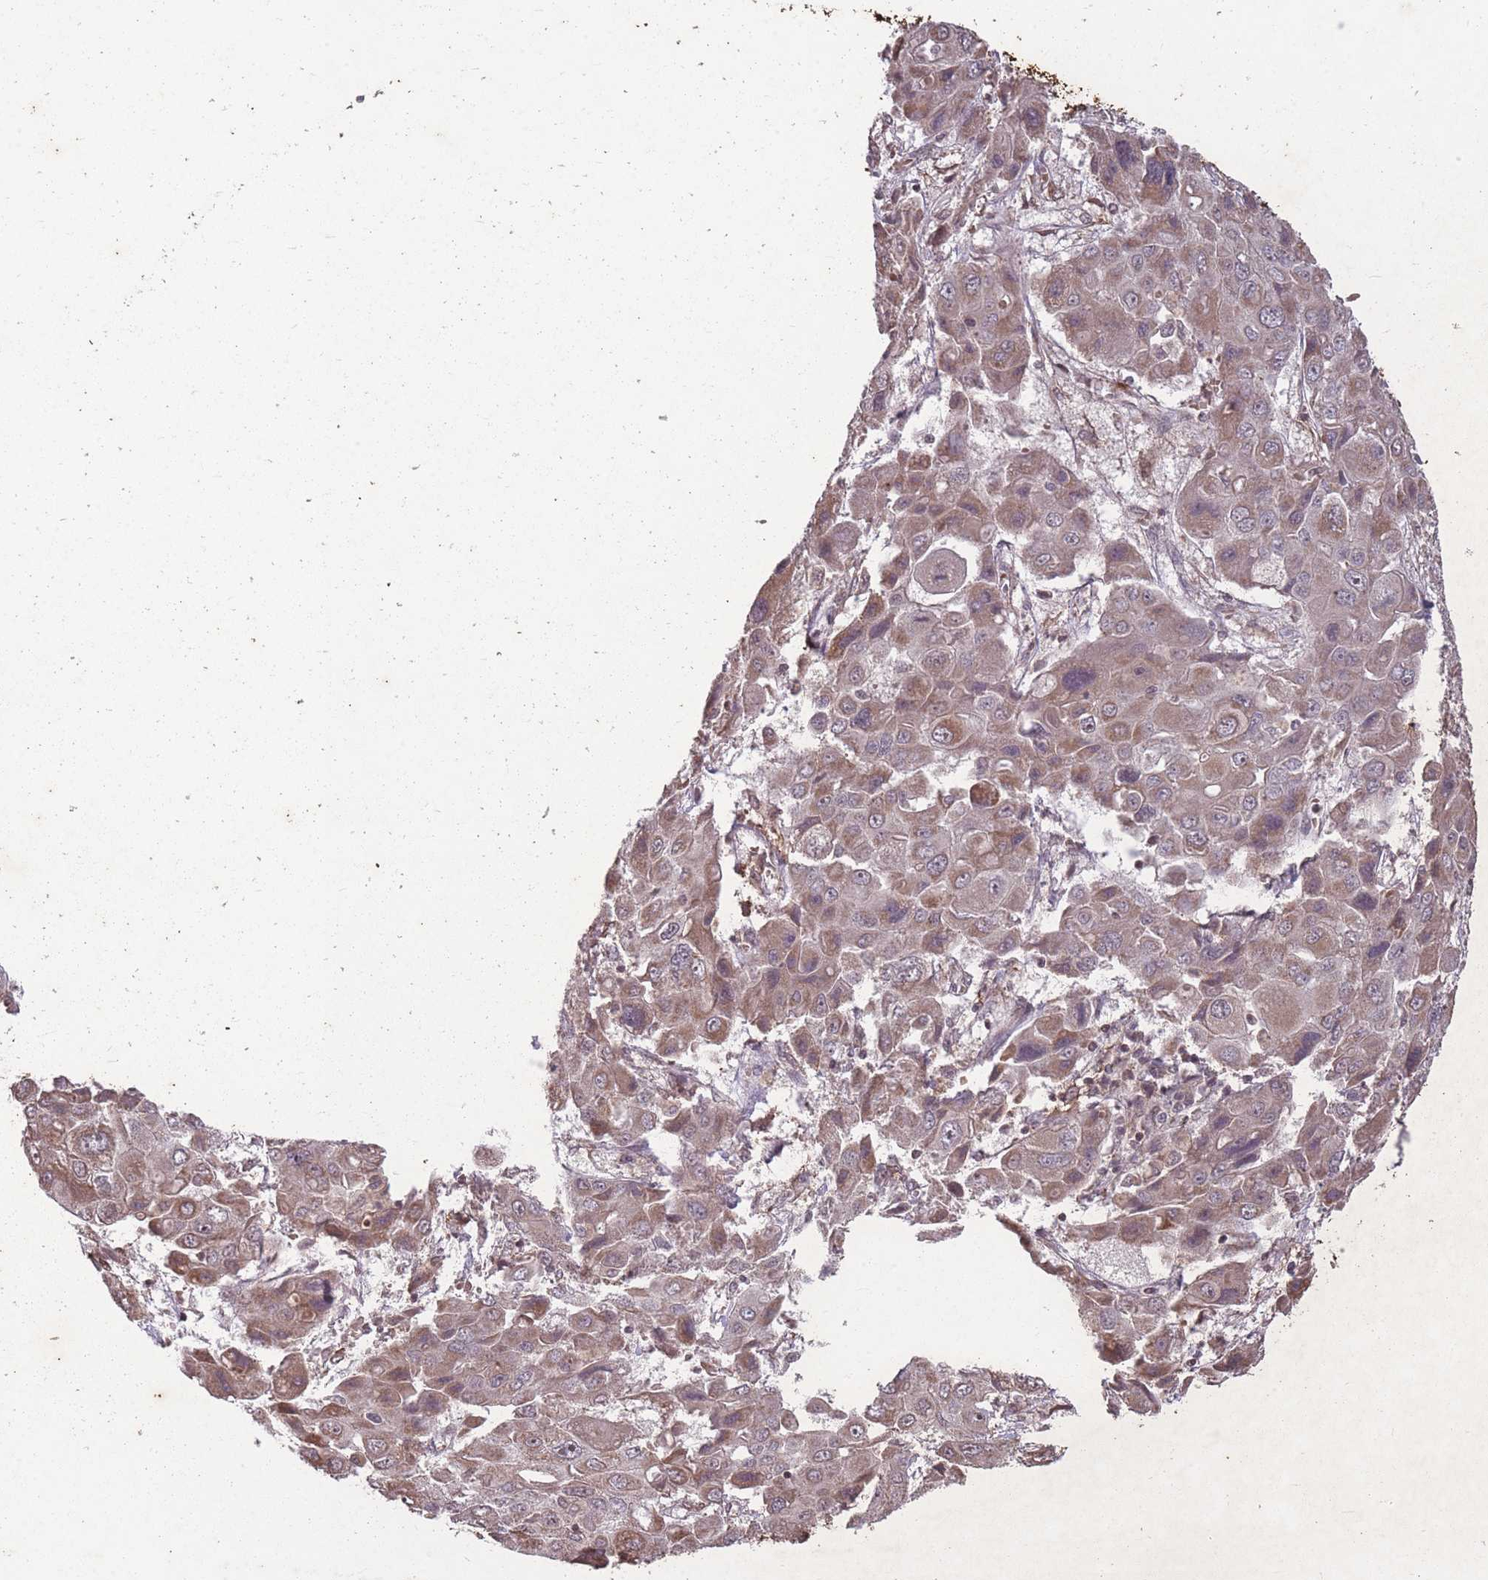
{"staining": {"intensity": "moderate", "quantity": ">75%", "location": "cytoplasmic/membranous"}, "tissue": "liver cancer", "cell_type": "Tumor cells", "image_type": "cancer", "snomed": [{"axis": "morphology", "description": "Cholangiocarcinoma"}, {"axis": "topography", "description": "Liver"}], "caption": "Human cholangiocarcinoma (liver) stained with a protein marker exhibits moderate staining in tumor cells.", "gene": "GGT5", "patient": {"sex": "male", "age": 67}}